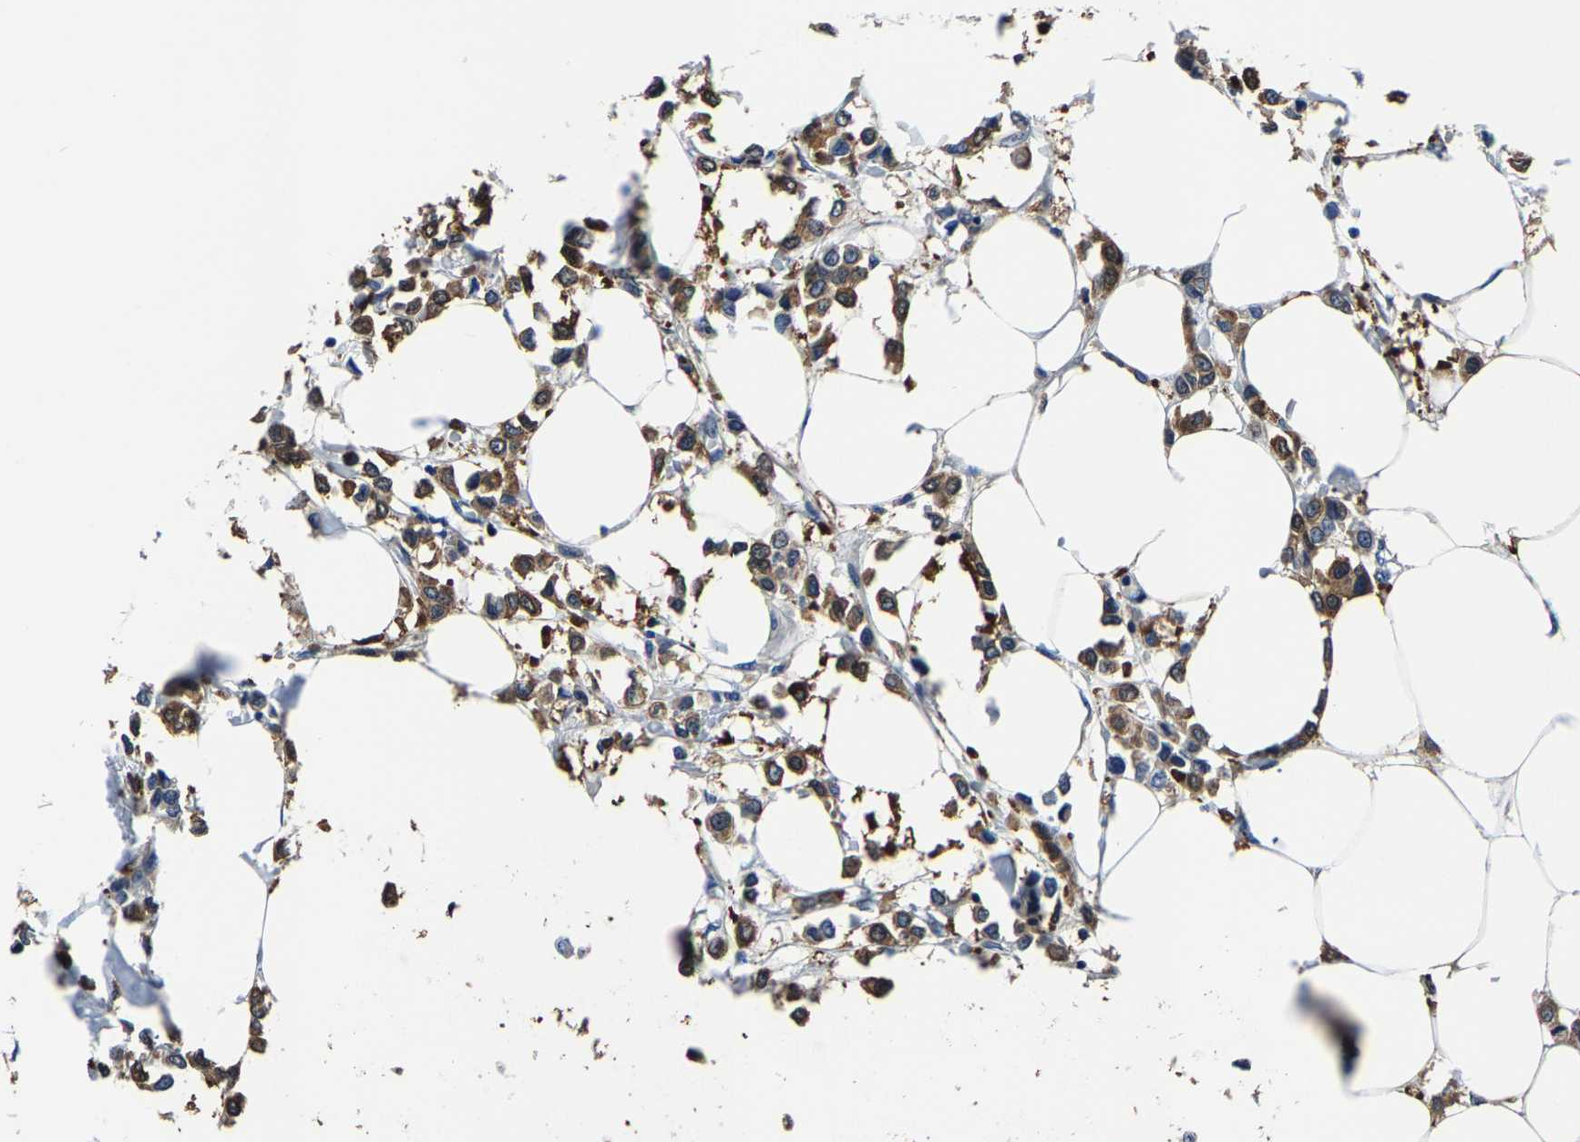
{"staining": {"intensity": "moderate", "quantity": ">75%", "location": "cytoplasmic/membranous"}, "tissue": "breast cancer", "cell_type": "Tumor cells", "image_type": "cancer", "snomed": [{"axis": "morphology", "description": "Lobular carcinoma"}, {"axis": "topography", "description": "Breast"}], "caption": "A brown stain shows moderate cytoplasmic/membranous expression of a protein in lobular carcinoma (breast) tumor cells.", "gene": "ALDOB", "patient": {"sex": "female", "age": 51}}